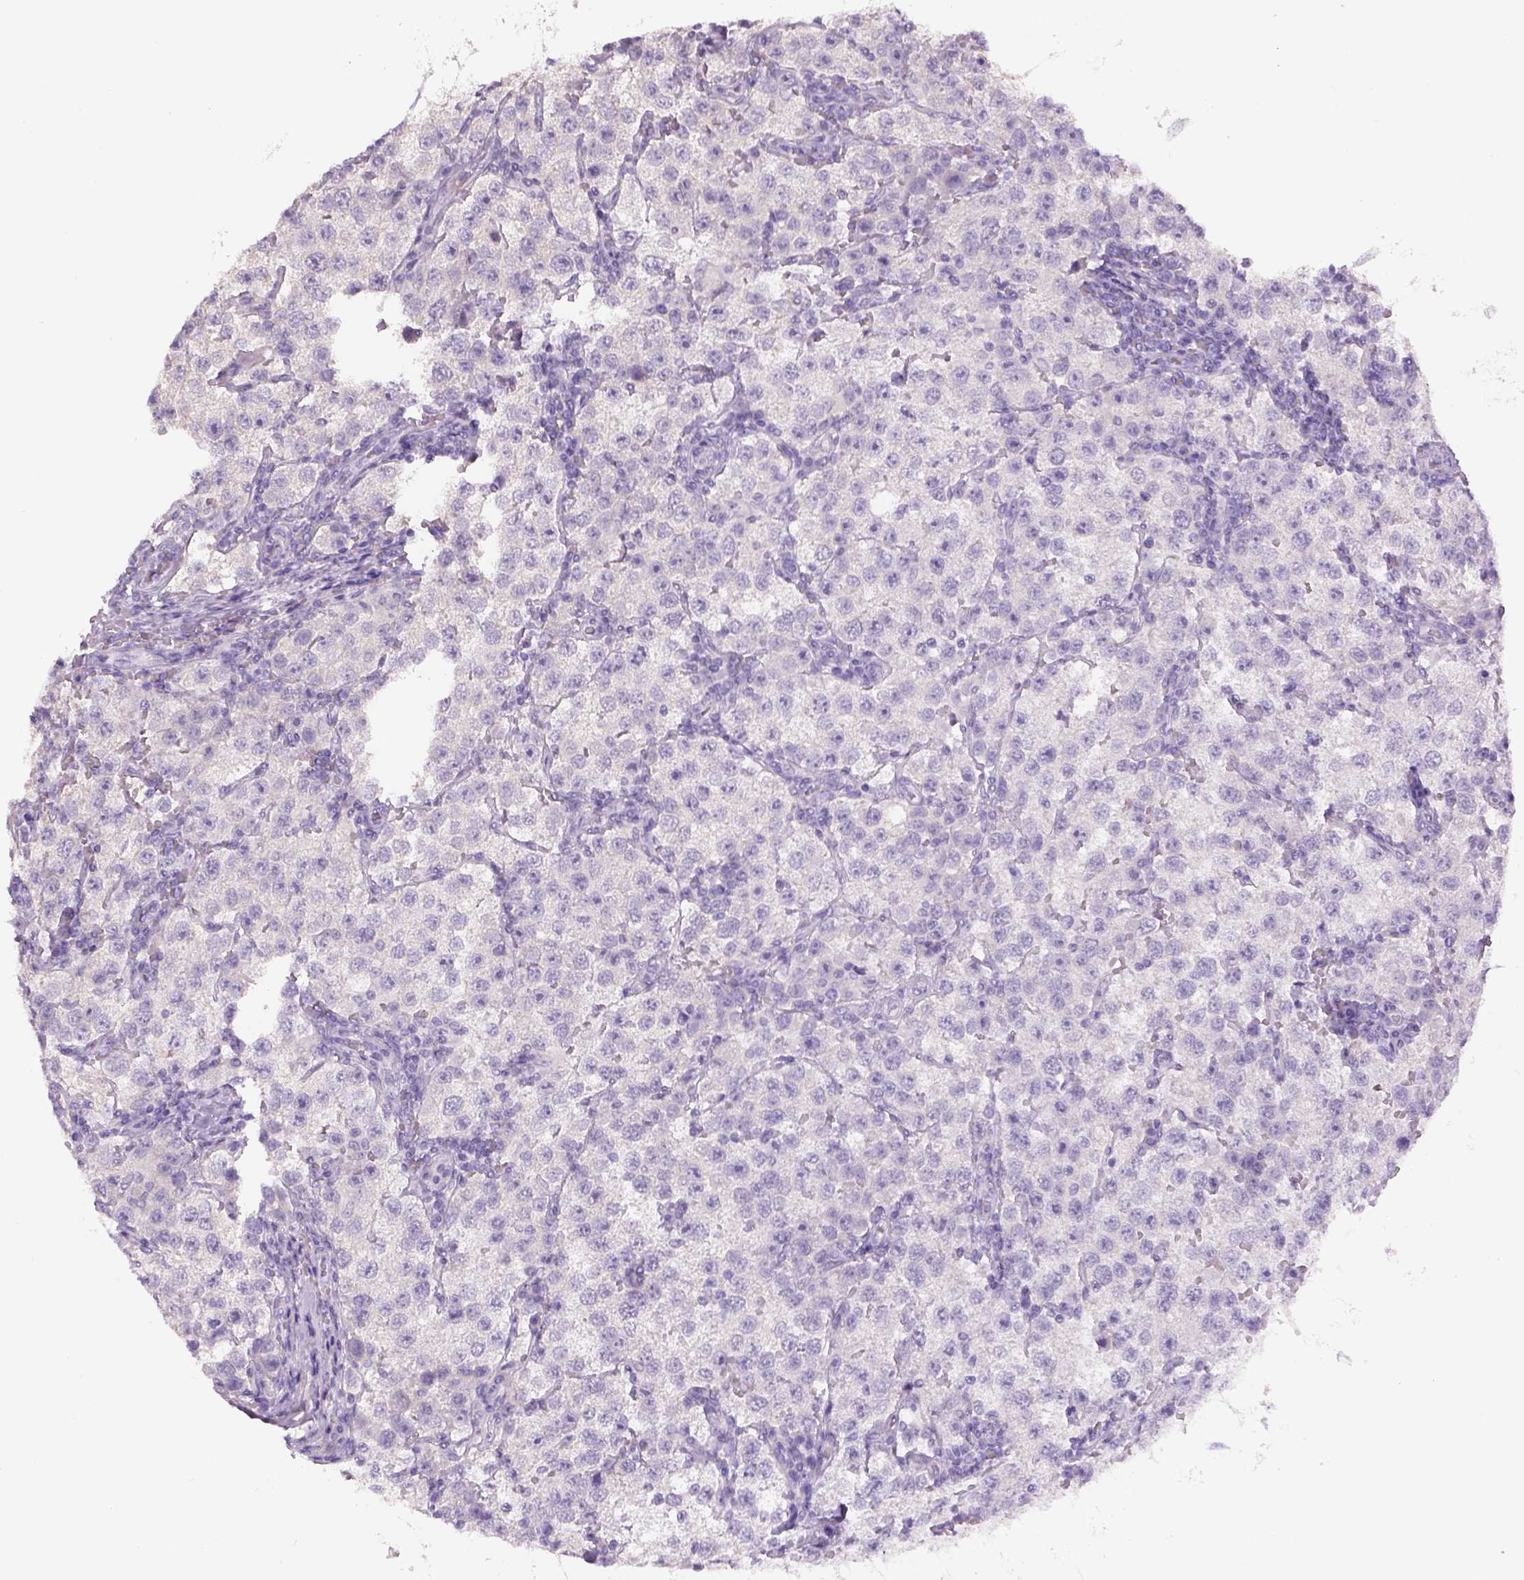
{"staining": {"intensity": "negative", "quantity": "none", "location": "none"}, "tissue": "testis cancer", "cell_type": "Tumor cells", "image_type": "cancer", "snomed": [{"axis": "morphology", "description": "Seminoma, NOS"}, {"axis": "topography", "description": "Testis"}], "caption": "The image exhibits no staining of tumor cells in testis seminoma. (IHC, brightfield microscopy, high magnification).", "gene": "DBH", "patient": {"sex": "male", "age": 37}}